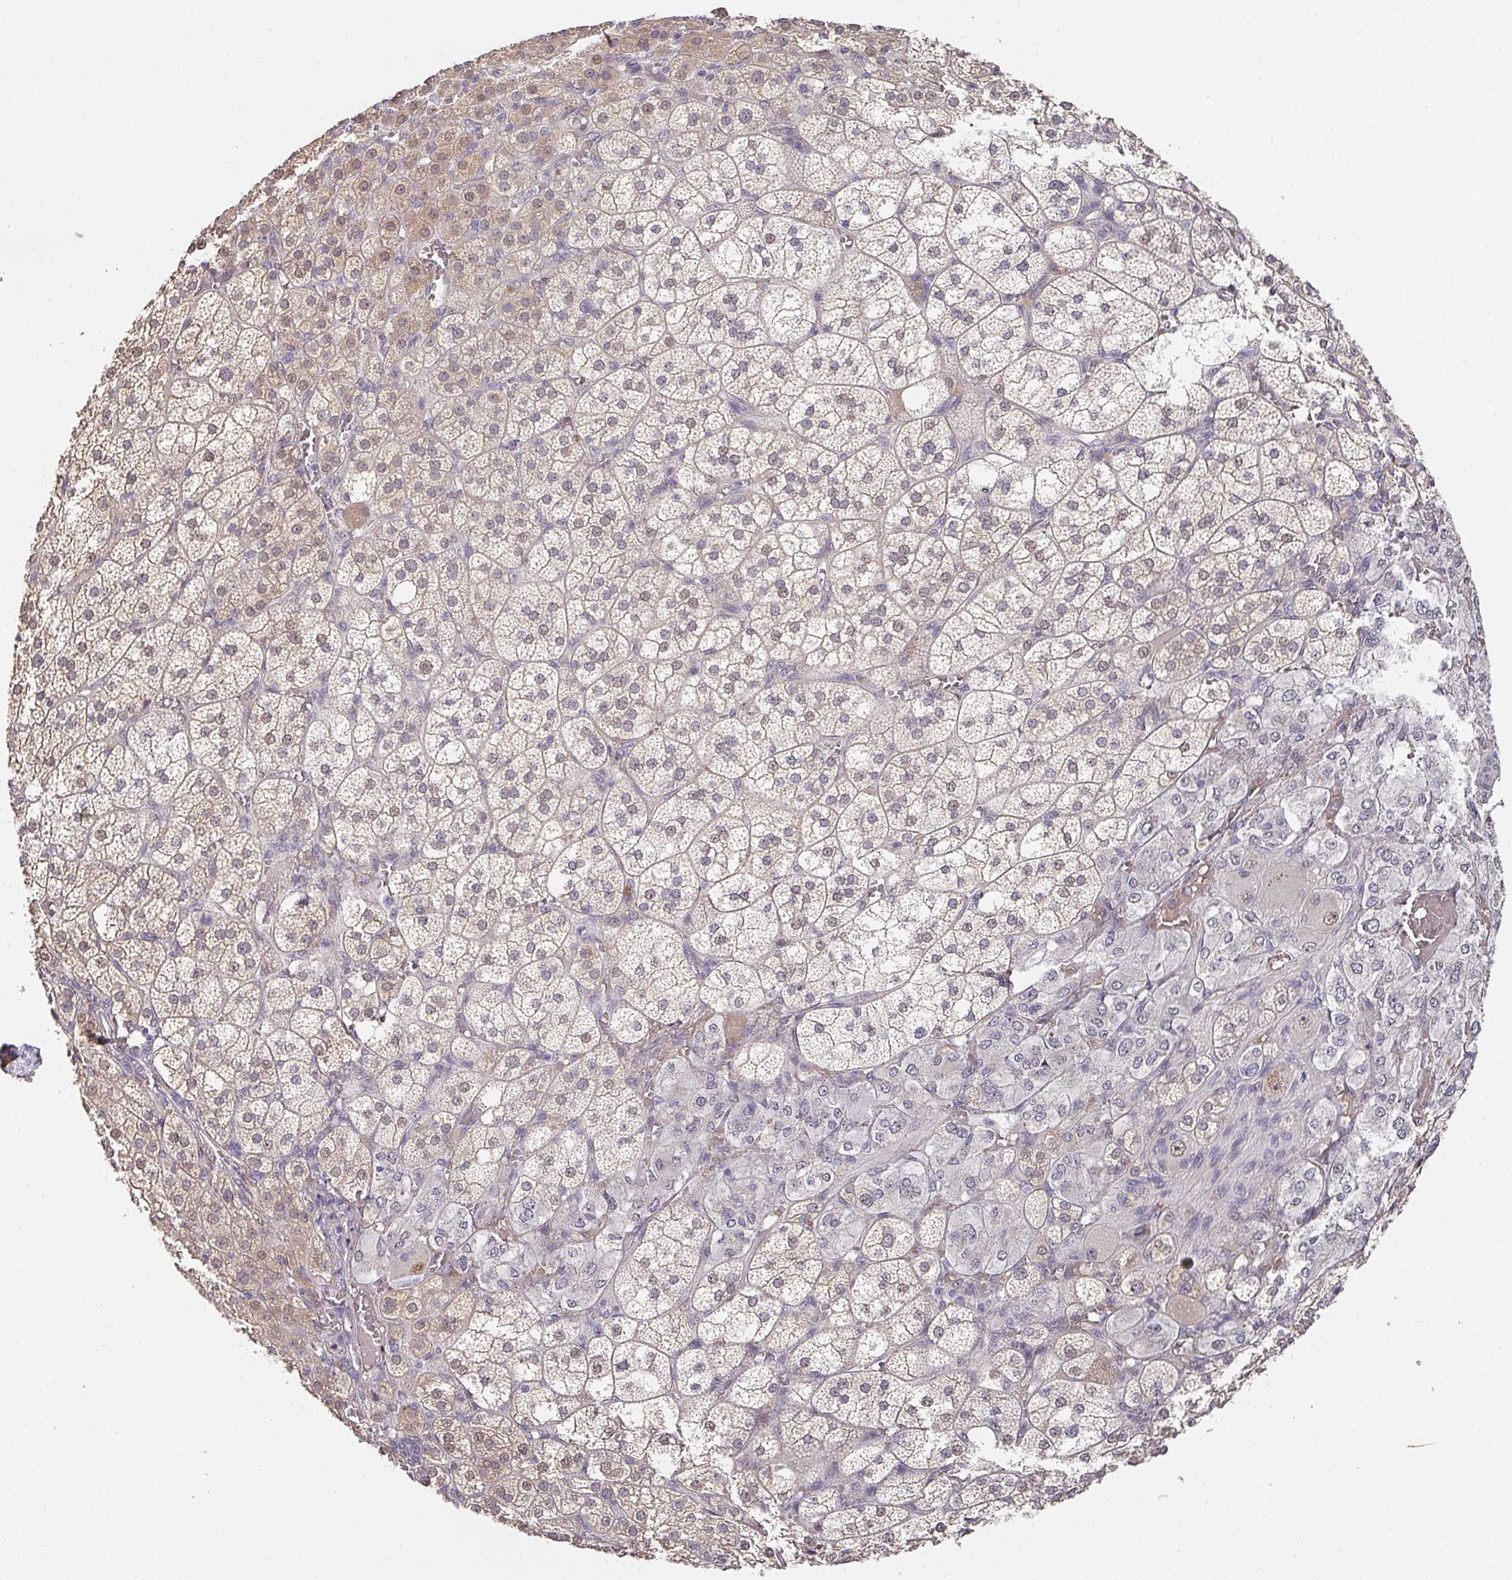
{"staining": {"intensity": "moderate", "quantity": "25%-75%", "location": "nuclear"}, "tissue": "adrenal gland", "cell_type": "Glandular cells", "image_type": "normal", "snomed": [{"axis": "morphology", "description": "Normal tissue, NOS"}, {"axis": "topography", "description": "Adrenal gland"}], "caption": "DAB (3,3'-diaminobenzidine) immunohistochemical staining of normal human adrenal gland reveals moderate nuclear protein expression in about 25%-75% of glandular cells.", "gene": "FOXN4", "patient": {"sex": "female", "age": 60}}